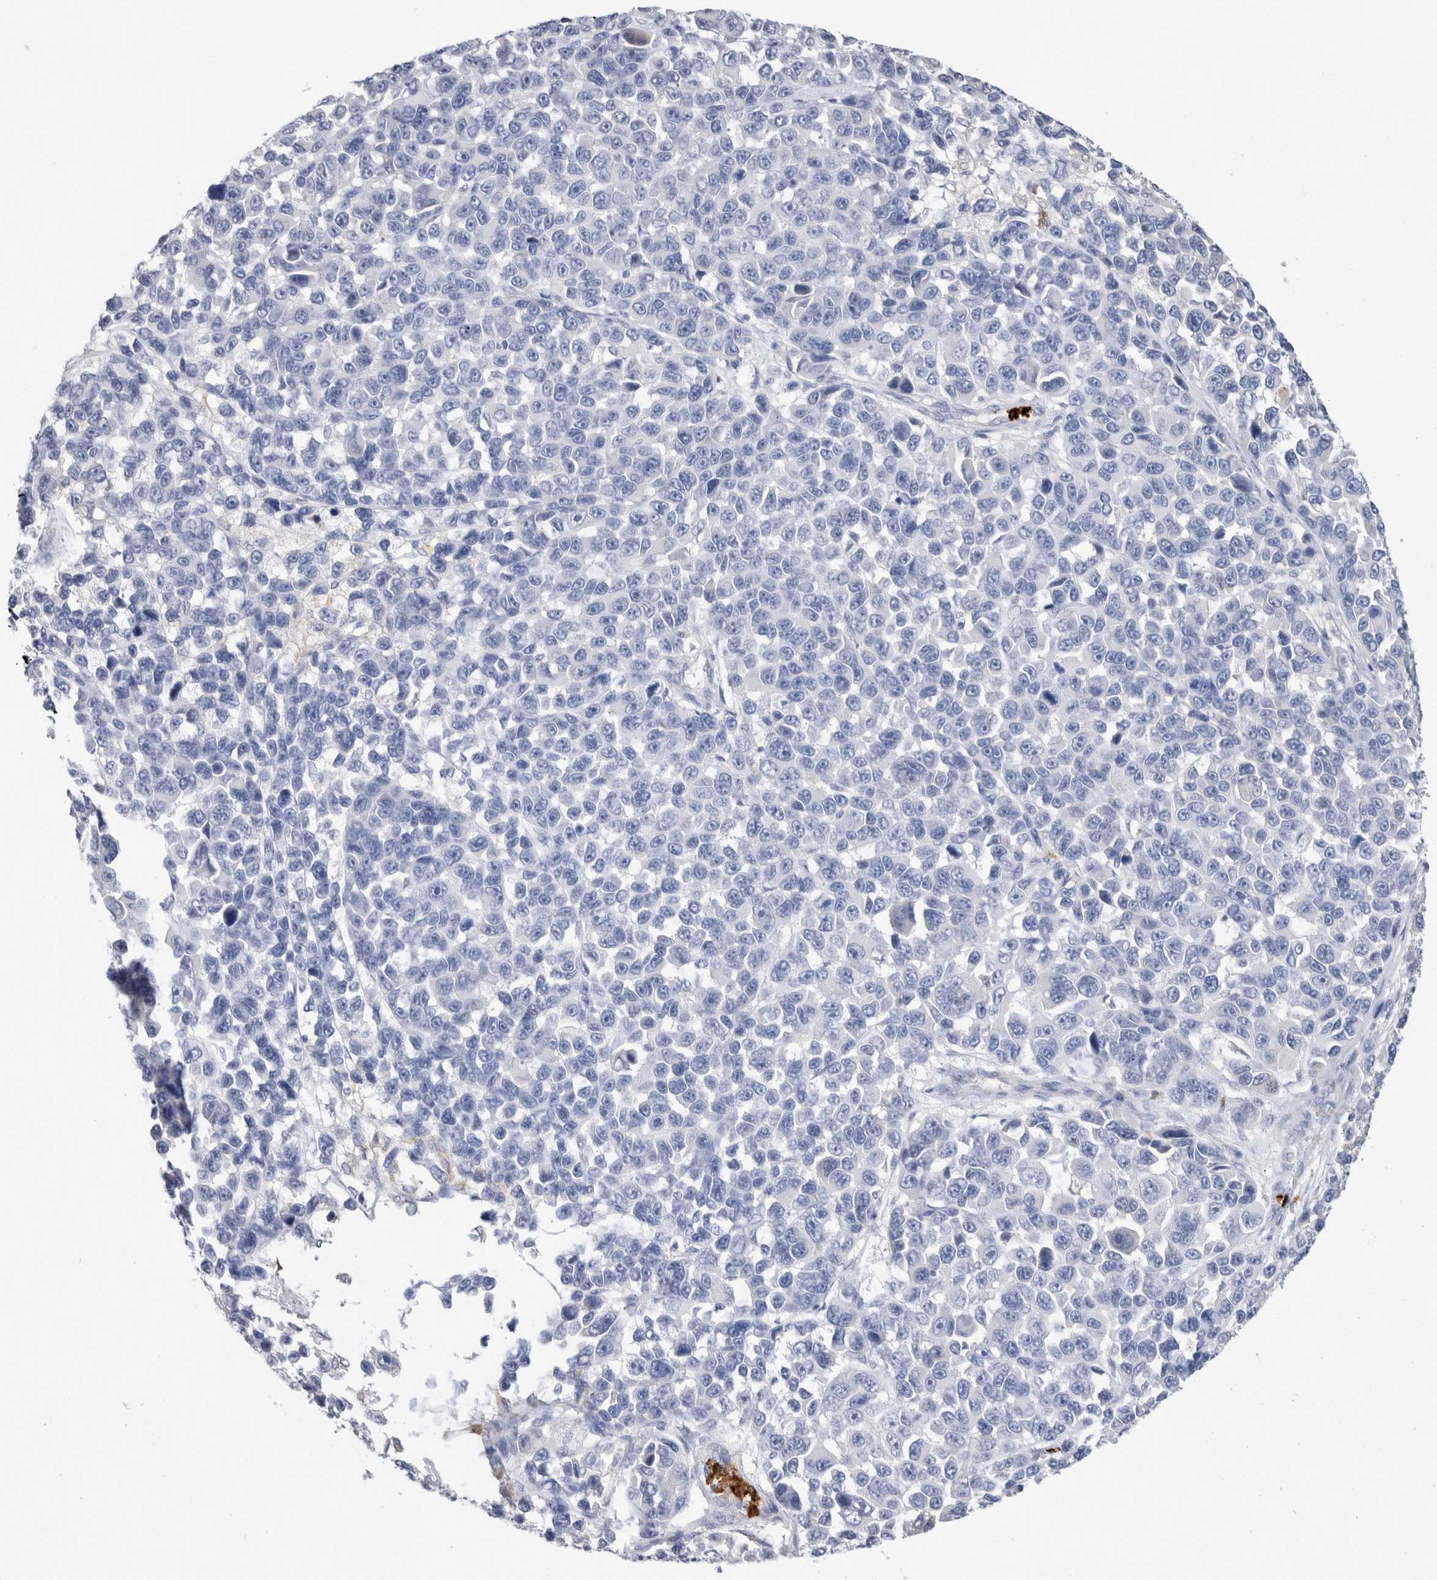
{"staining": {"intensity": "negative", "quantity": "none", "location": "none"}, "tissue": "melanoma", "cell_type": "Tumor cells", "image_type": "cancer", "snomed": [{"axis": "morphology", "description": "Malignant melanoma, NOS"}, {"axis": "topography", "description": "Skin"}], "caption": "Tumor cells show no significant protein expression in melanoma.", "gene": "CA1", "patient": {"sex": "male", "age": 53}}